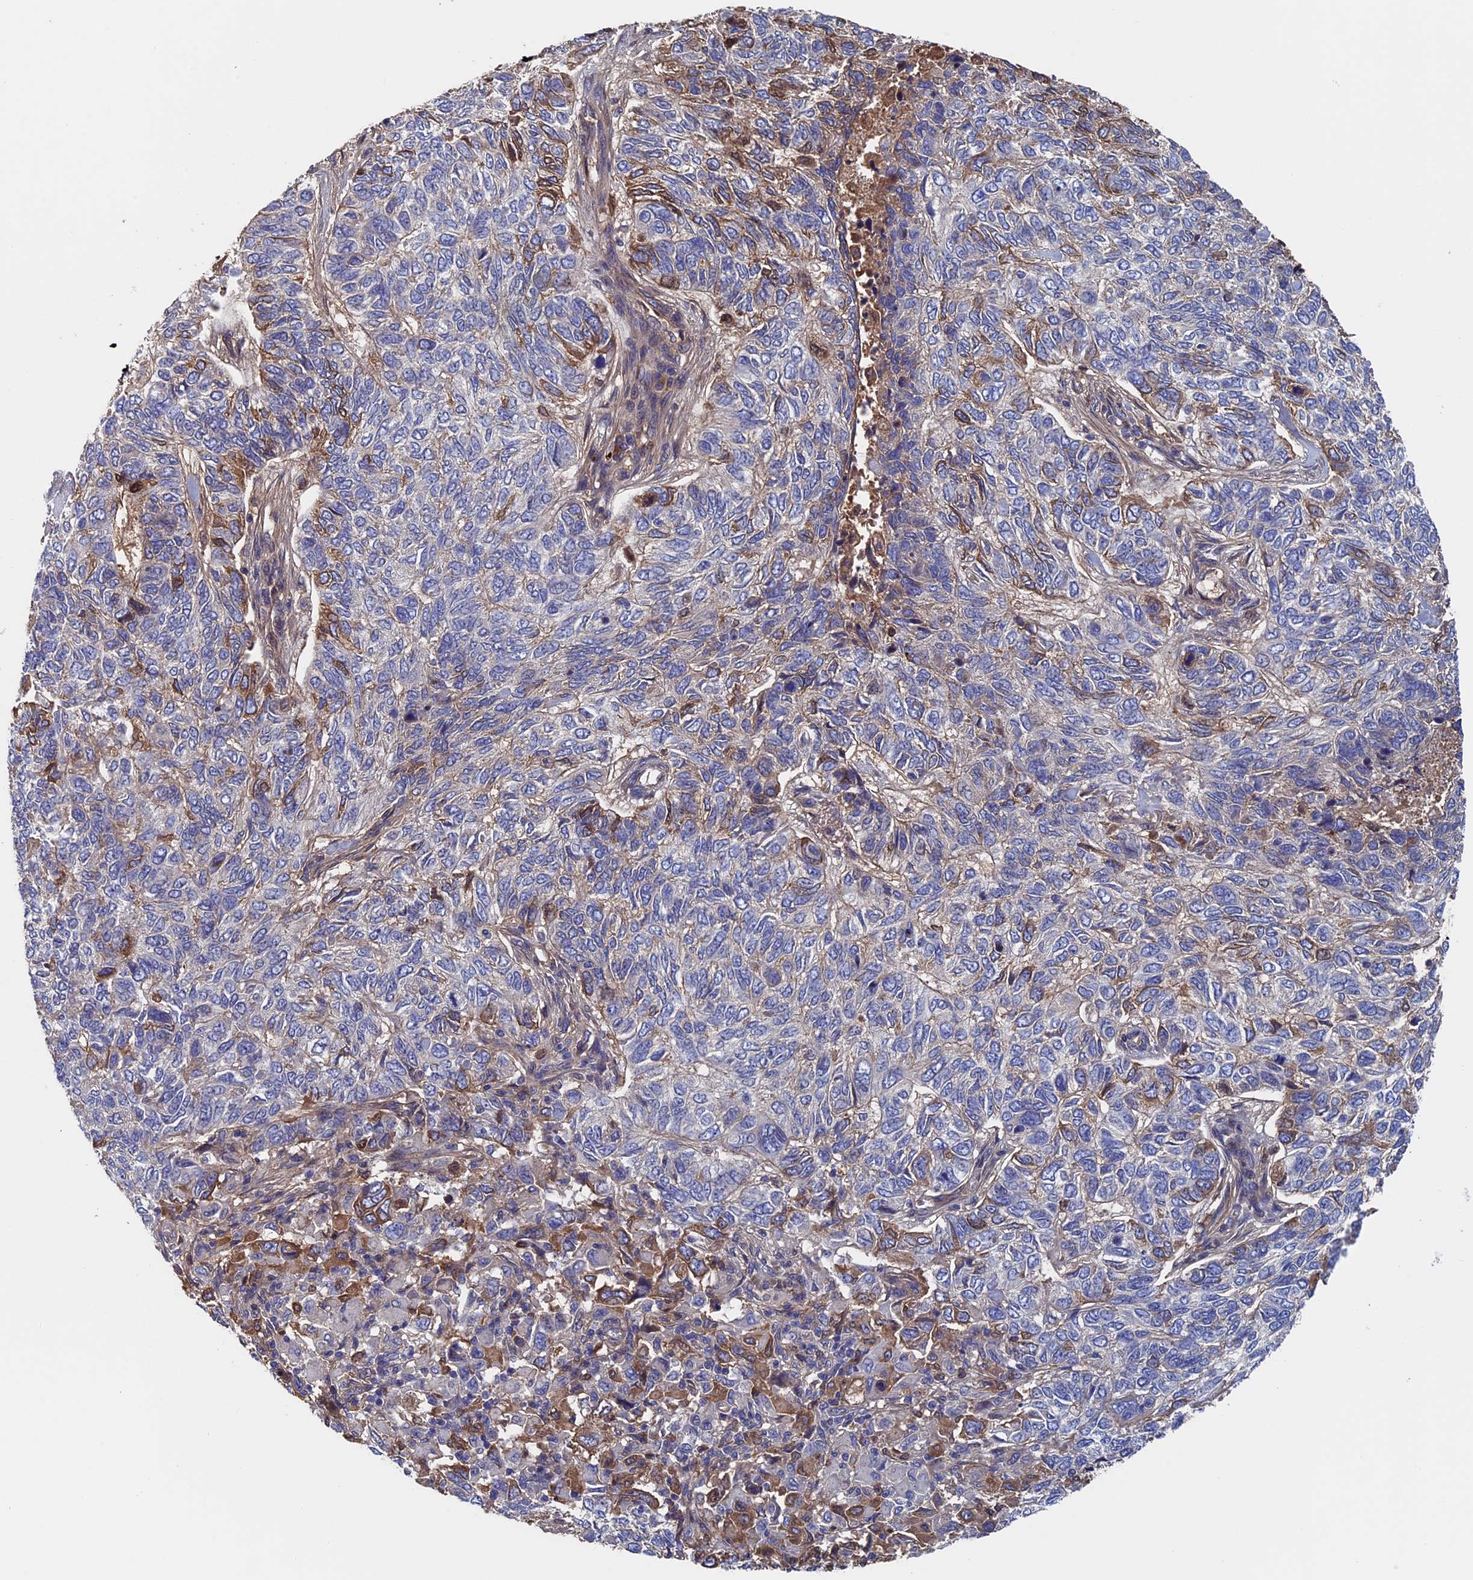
{"staining": {"intensity": "weak", "quantity": "<25%", "location": "cytoplasmic/membranous"}, "tissue": "skin cancer", "cell_type": "Tumor cells", "image_type": "cancer", "snomed": [{"axis": "morphology", "description": "Basal cell carcinoma"}, {"axis": "topography", "description": "Skin"}], "caption": "Tumor cells are negative for protein expression in human skin cancer (basal cell carcinoma). (DAB (3,3'-diaminobenzidine) IHC, high magnification).", "gene": "RPUSD1", "patient": {"sex": "female", "age": 65}}